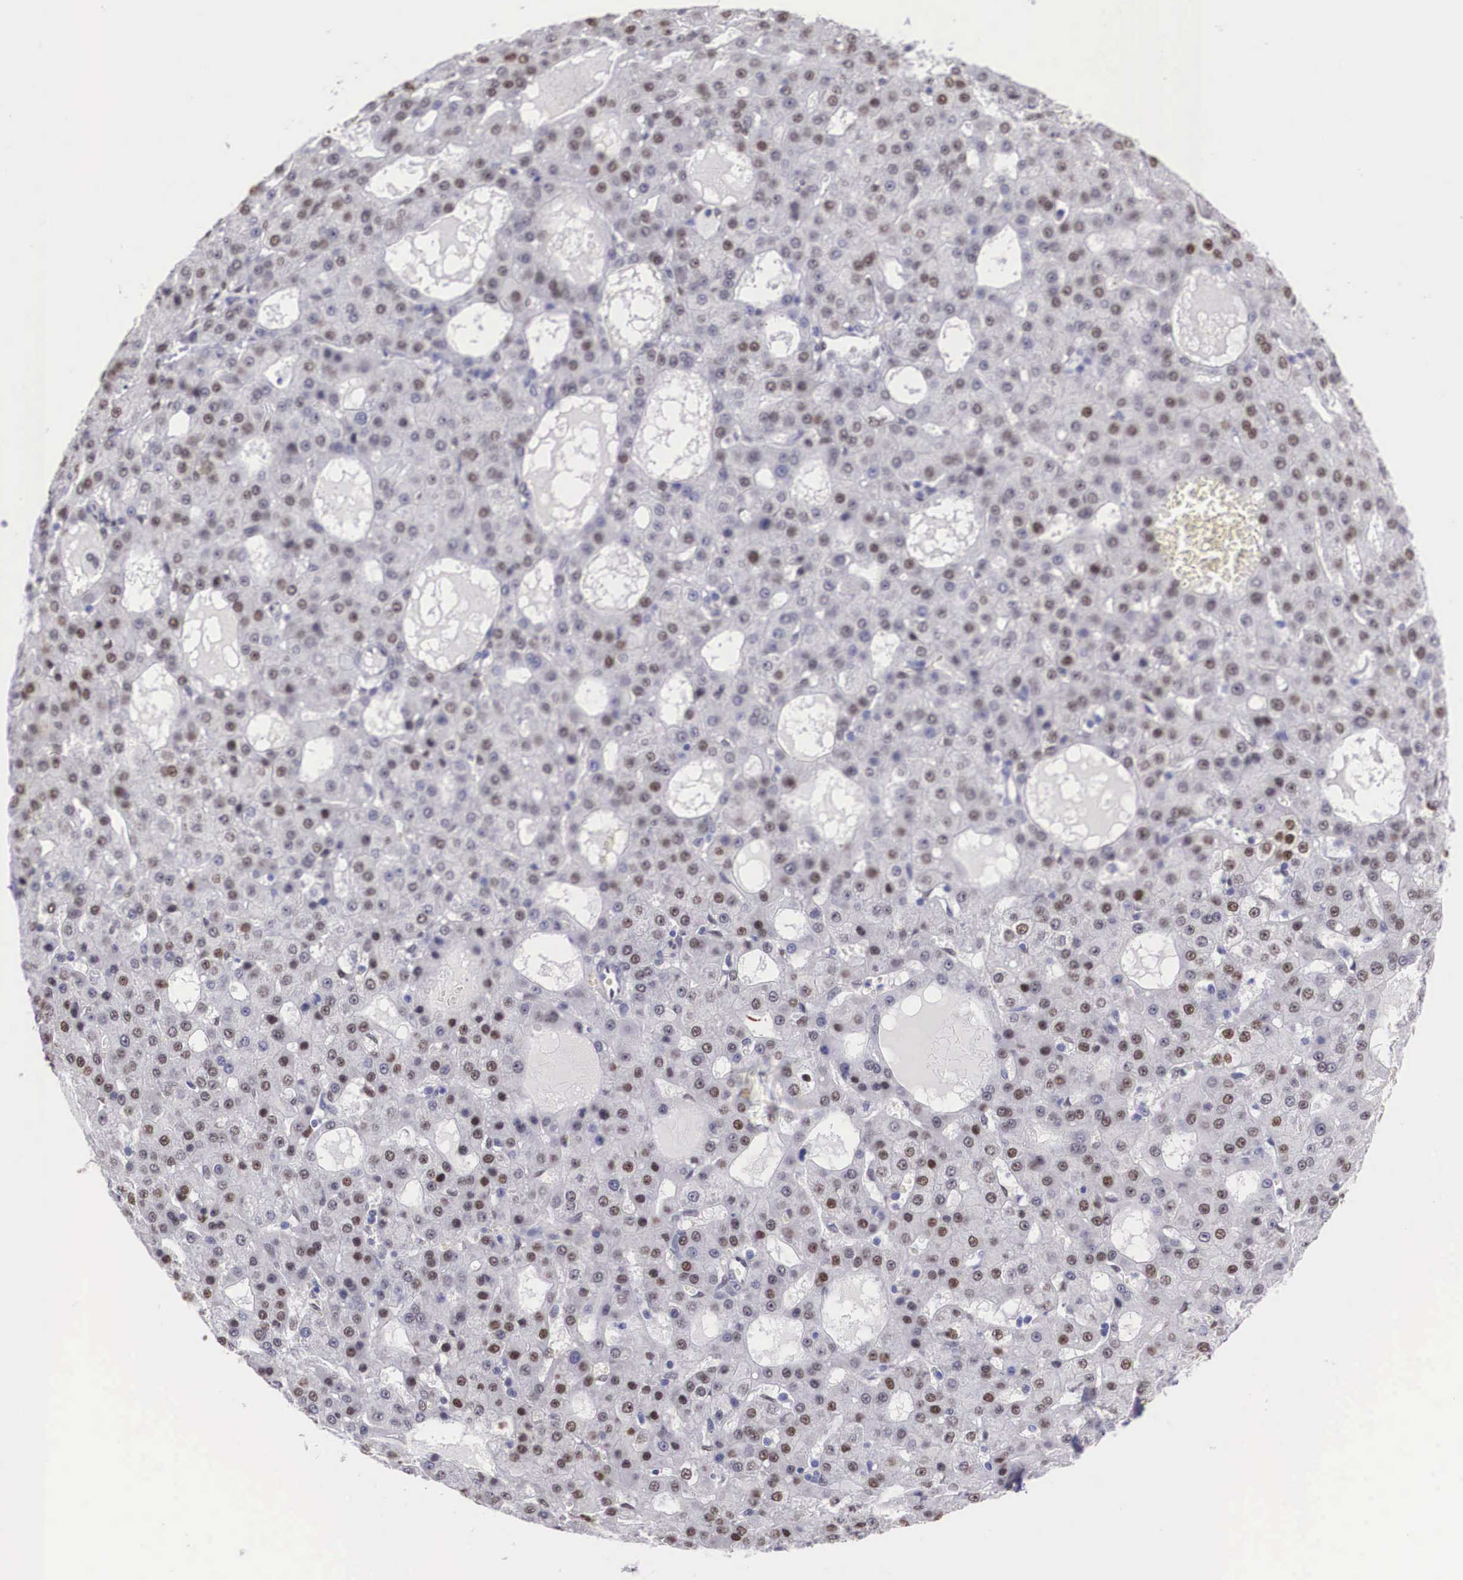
{"staining": {"intensity": "moderate", "quantity": "25%-75%", "location": "nuclear"}, "tissue": "liver cancer", "cell_type": "Tumor cells", "image_type": "cancer", "snomed": [{"axis": "morphology", "description": "Carcinoma, Hepatocellular, NOS"}, {"axis": "topography", "description": "Liver"}], "caption": "Liver cancer stained for a protein (brown) displays moderate nuclear positive staining in about 25%-75% of tumor cells.", "gene": "HMGN5", "patient": {"sex": "male", "age": 47}}